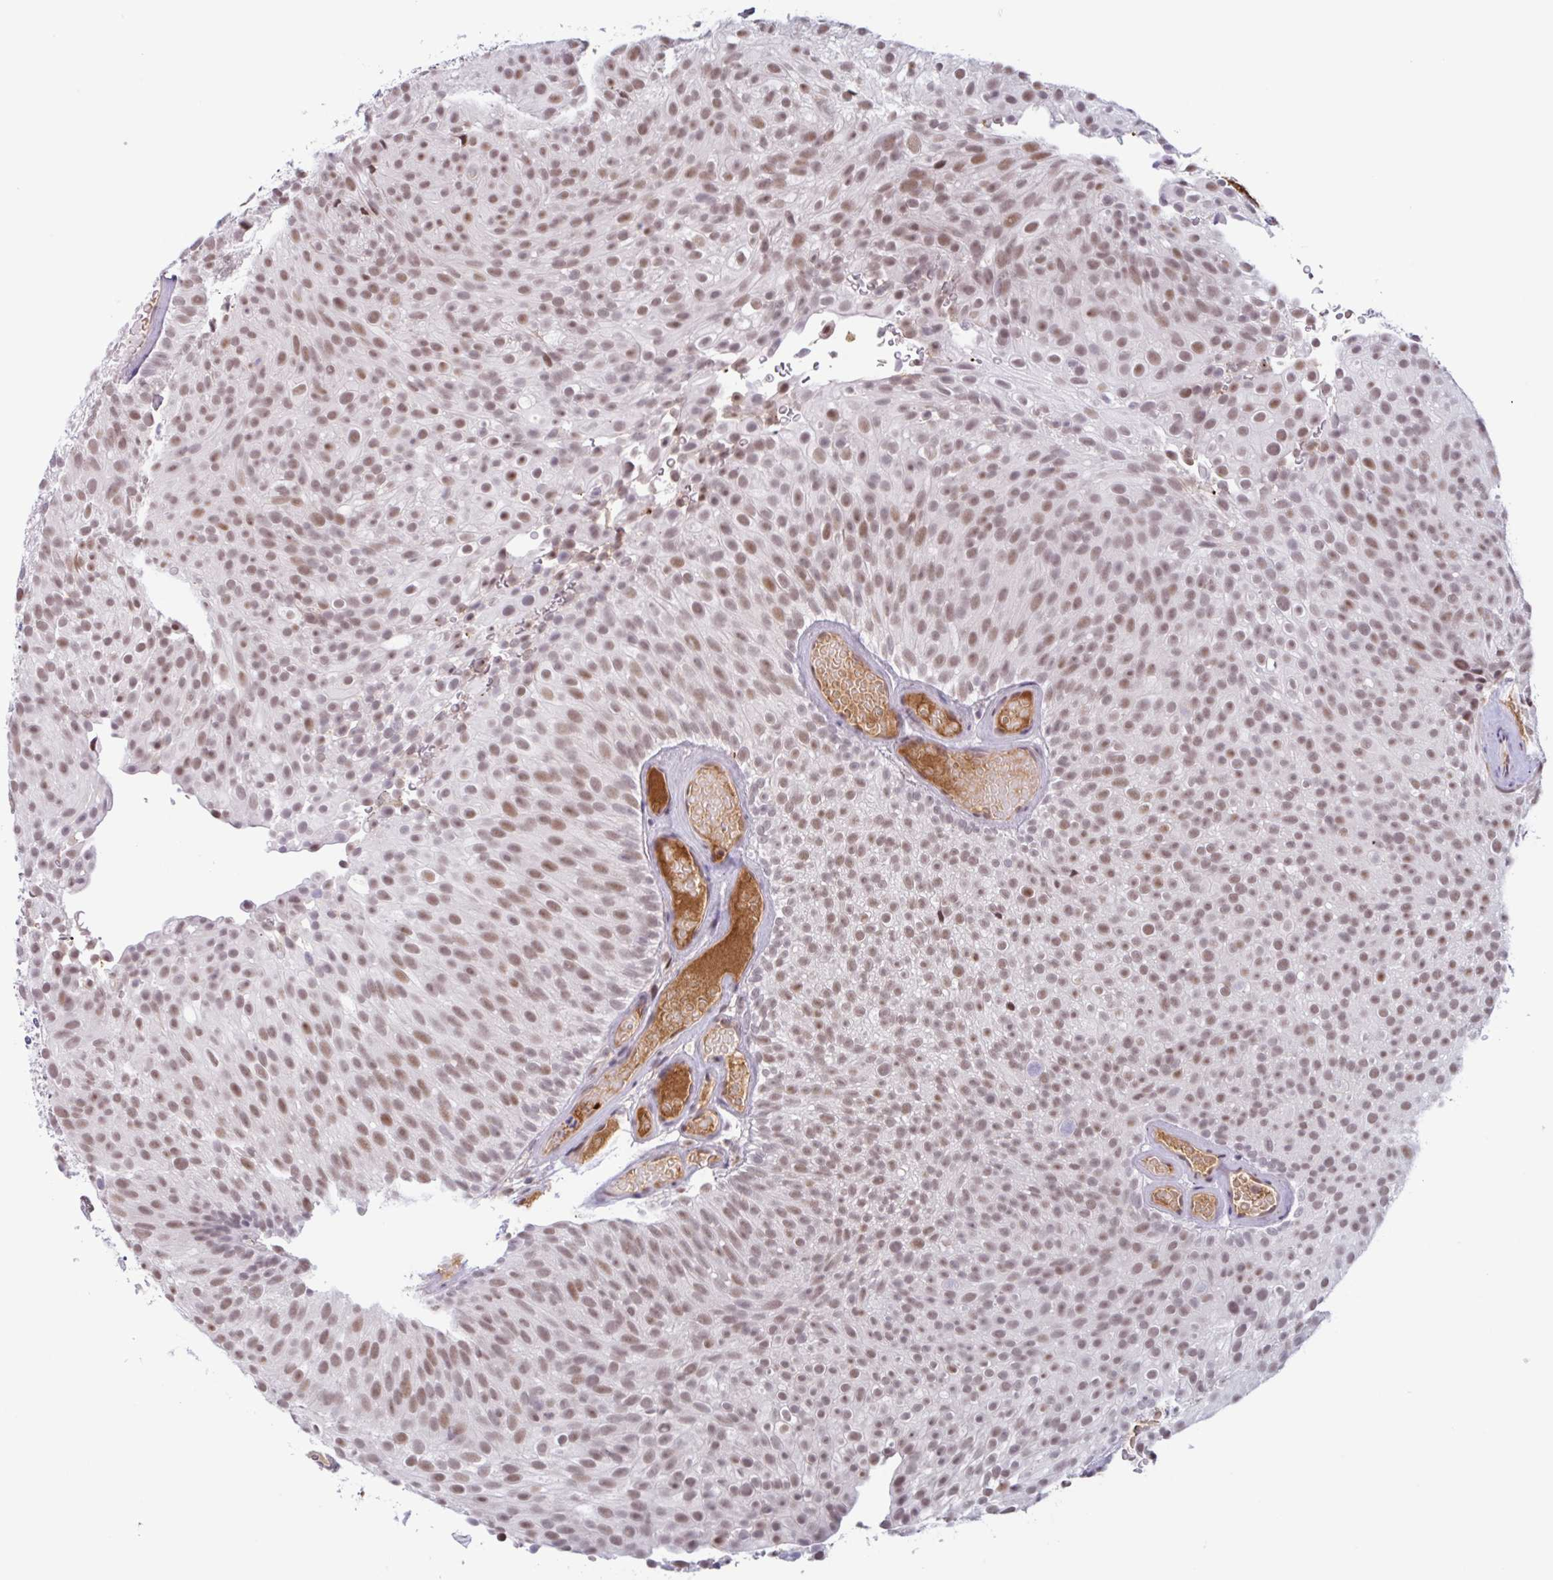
{"staining": {"intensity": "moderate", "quantity": ">75%", "location": "nuclear"}, "tissue": "urothelial cancer", "cell_type": "Tumor cells", "image_type": "cancer", "snomed": [{"axis": "morphology", "description": "Urothelial carcinoma, Low grade"}, {"axis": "topography", "description": "Urinary bladder"}], "caption": "A high-resolution image shows immunohistochemistry staining of low-grade urothelial carcinoma, which exhibits moderate nuclear expression in about >75% of tumor cells. (Brightfield microscopy of DAB IHC at high magnification).", "gene": "PLG", "patient": {"sex": "male", "age": 78}}